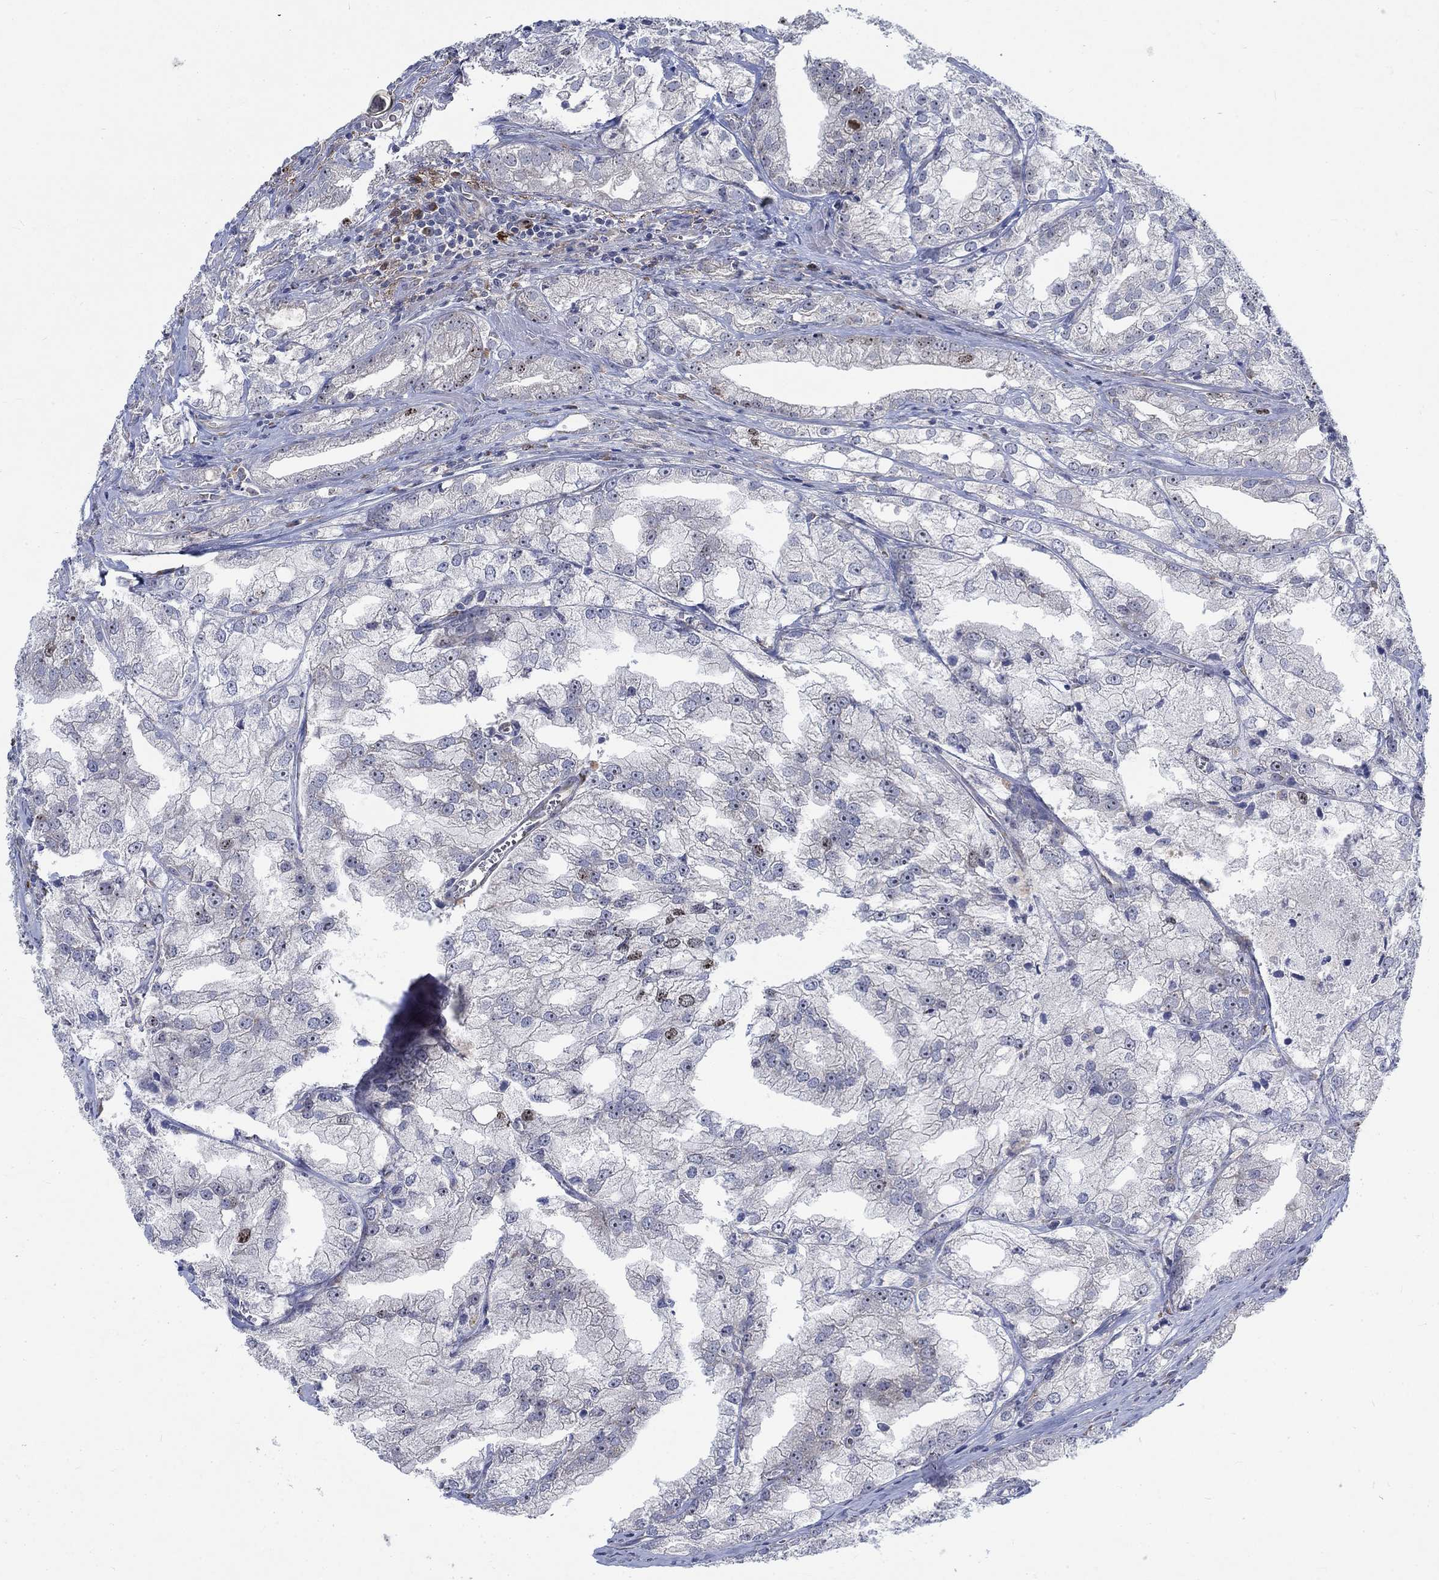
{"staining": {"intensity": "weak", "quantity": "<25%", "location": "nuclear"}, "tissue": "prostate cancer", "cell_type": "Tumor cells", "image_type": "cancer", "snomed": [{"axis": "morphology", "description": "Adenocarcinoma, NOS"}, {"axis": "topography", "description": "Prostate"}], "caption": "Immunohistochemistry of prostate cancer demonstrates no positivity in tumor cells. (DAB (3,3'-diaminobenzidine) immunohistochemistry (IHC), high magnification).", "gene": "MMP24", "patient": {"sex": "male", "age": 70}}